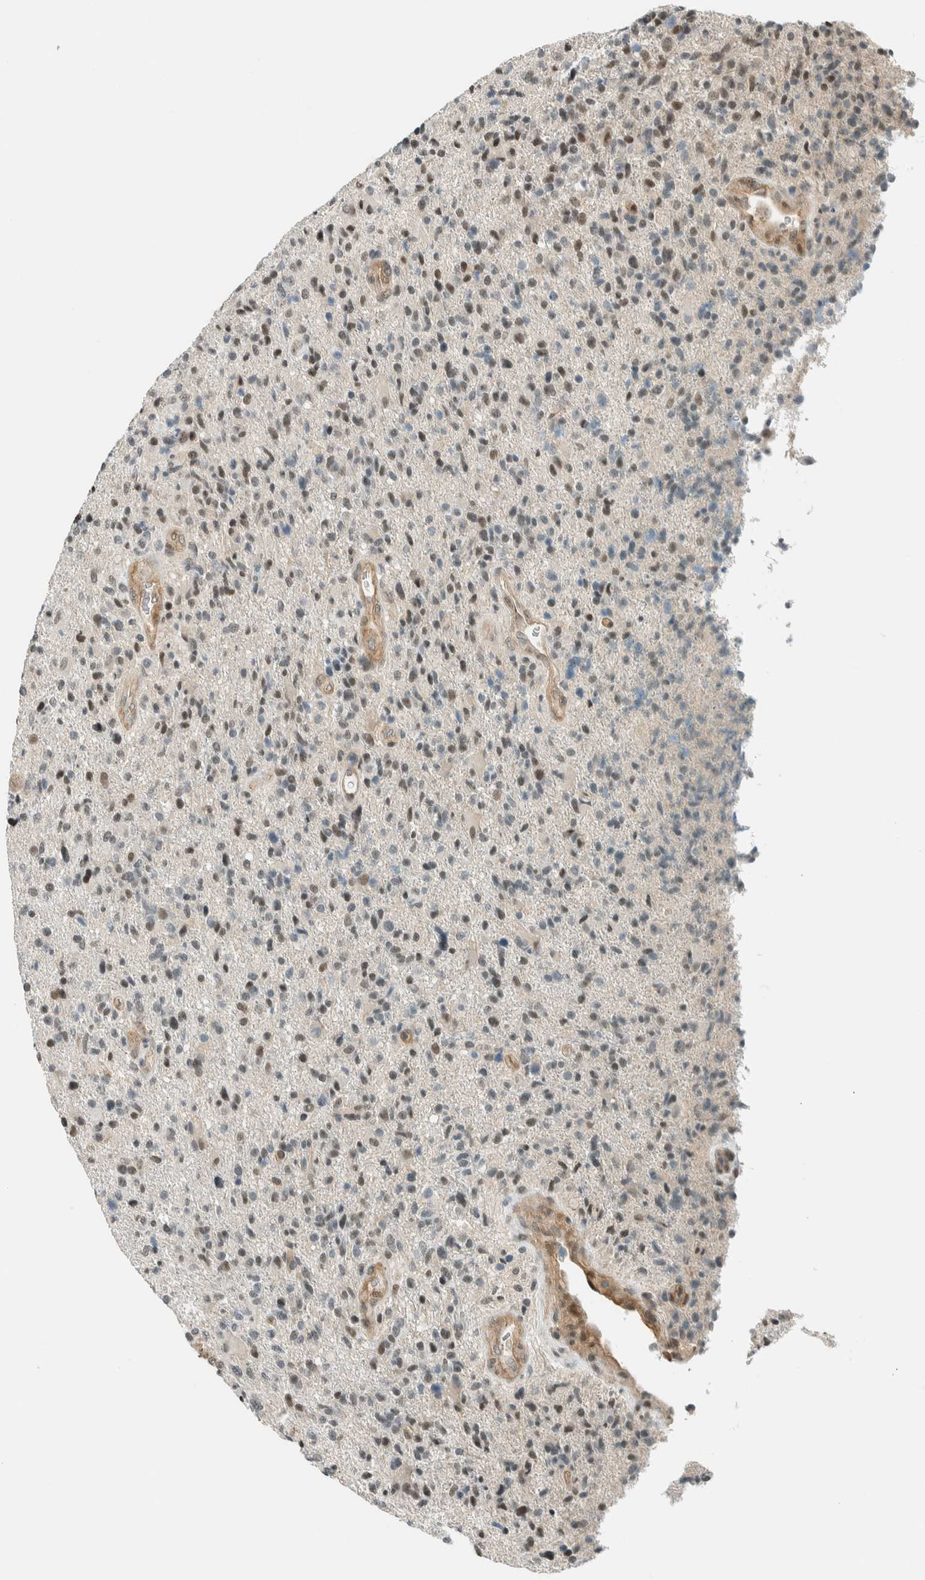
{"staining": {"intensity": "negative", "quantity": "none", "location": "none"}, "tissue": "glioma", "cell_type": "Tumor cells", "image_type": "cancer", "snomed": [{"axis": "morphology", "description": "Glioma, malignant, High grade"}, {"axis": "topography", "description": "Brain"}], "caption": "Glioma stained for a protein using immunohistochemistry shows no expression tumor cells.", "gene": "NIBAN2", "patient": {"sex": "male", "age": 72}}